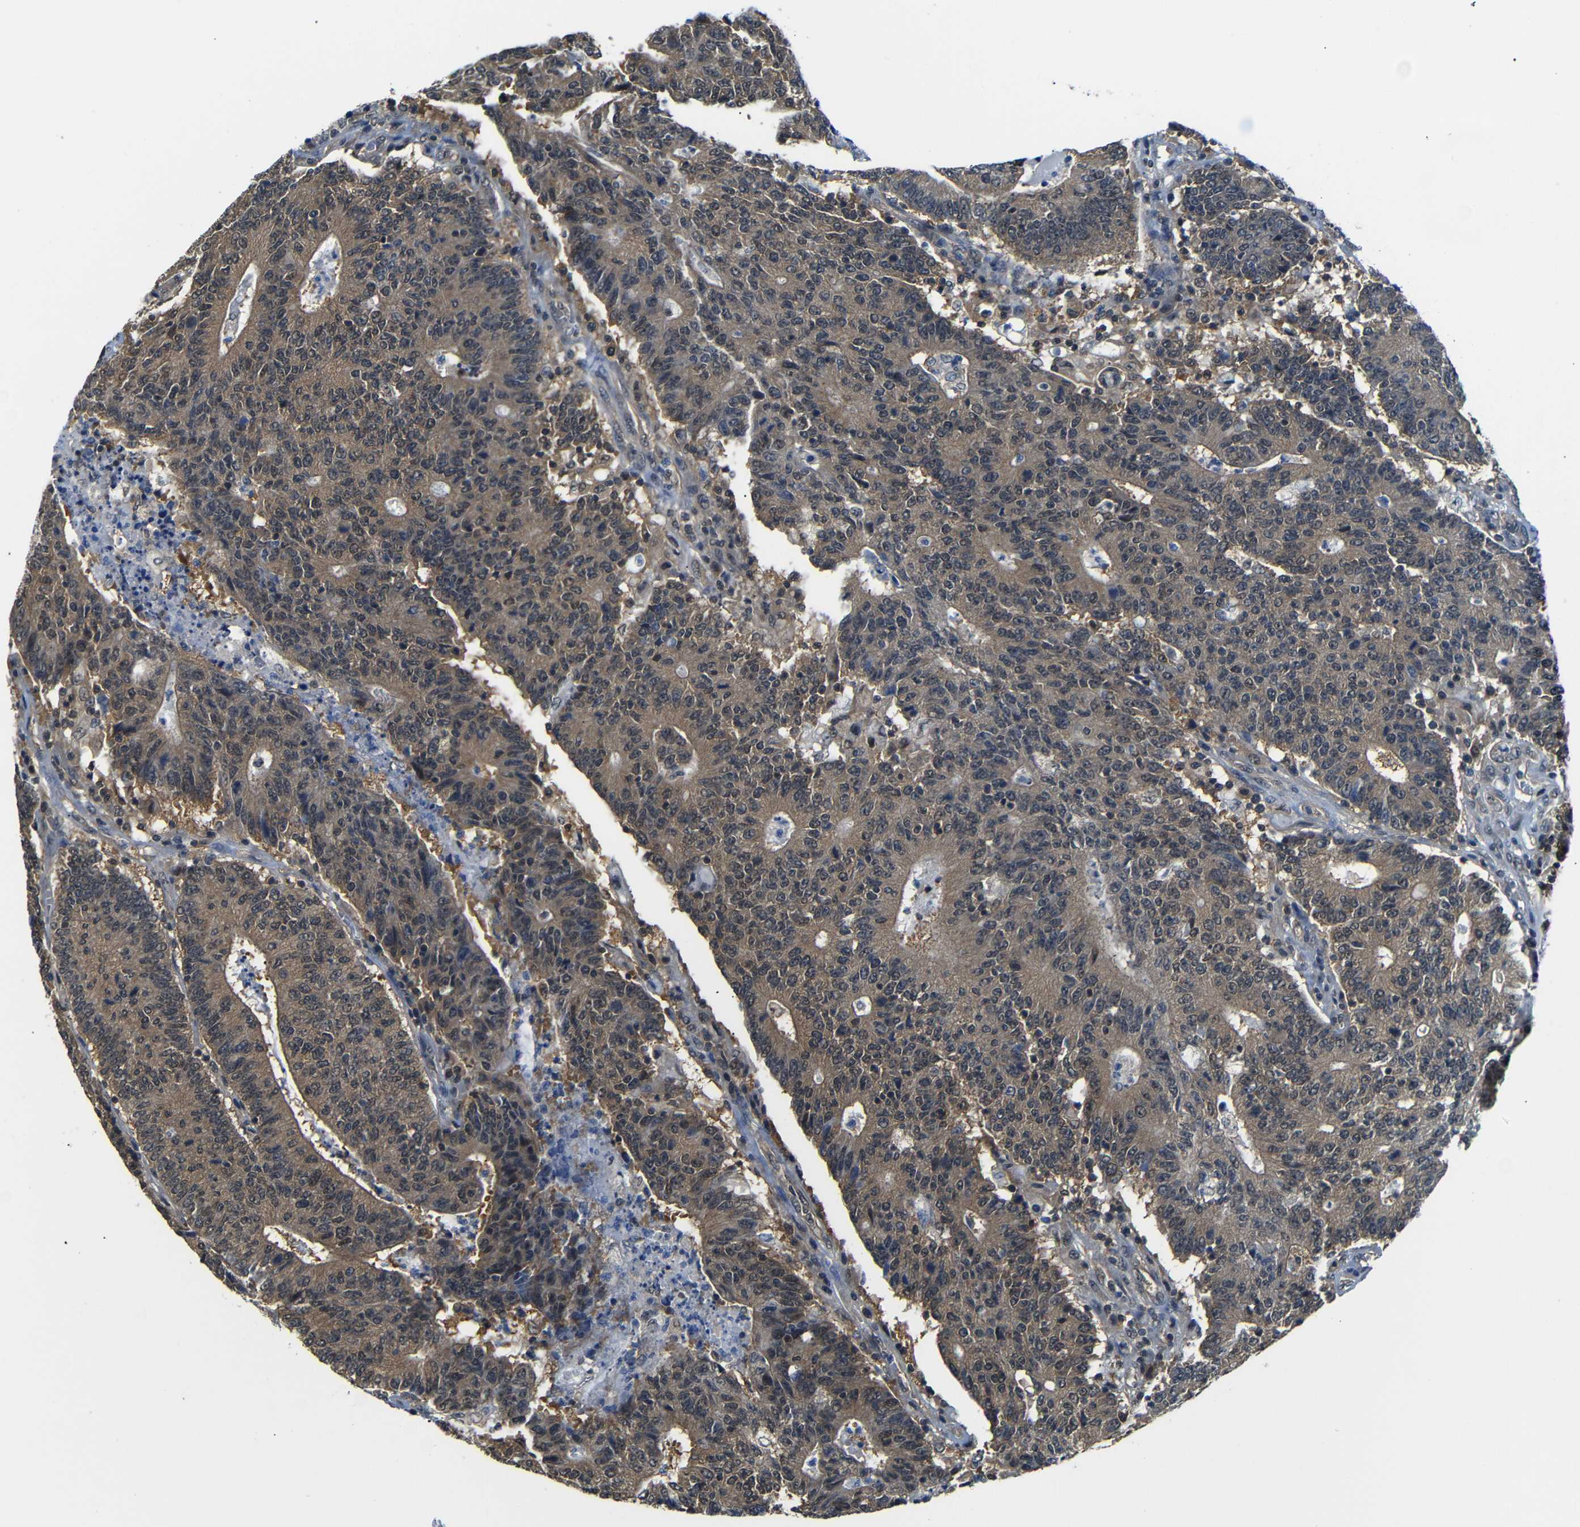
{"staining": {"intensity": "moderate", "quantity": ">75%", "location": "cytoplasmic/membranous"}, "tissue": "colorectal cancer", "cell_type": "Tumor cells", "image_type": "cancer", "snomed": [{"axis": "morphology", "description": "Normal tissue, NOS"}, {"axis": "morphology", "description": "Adenocarcinoma, NOS"}, {"axis": "topography", "description": "Colon"}], "caption": "Protein expression analysis of adenocarcinoma (colorectal) reveals moderate cytoplasmic/membranous expression in approximately >75% of tumor cells.", "gene": "UBXN1", "patient": {"sex": "female", "age": 75}}